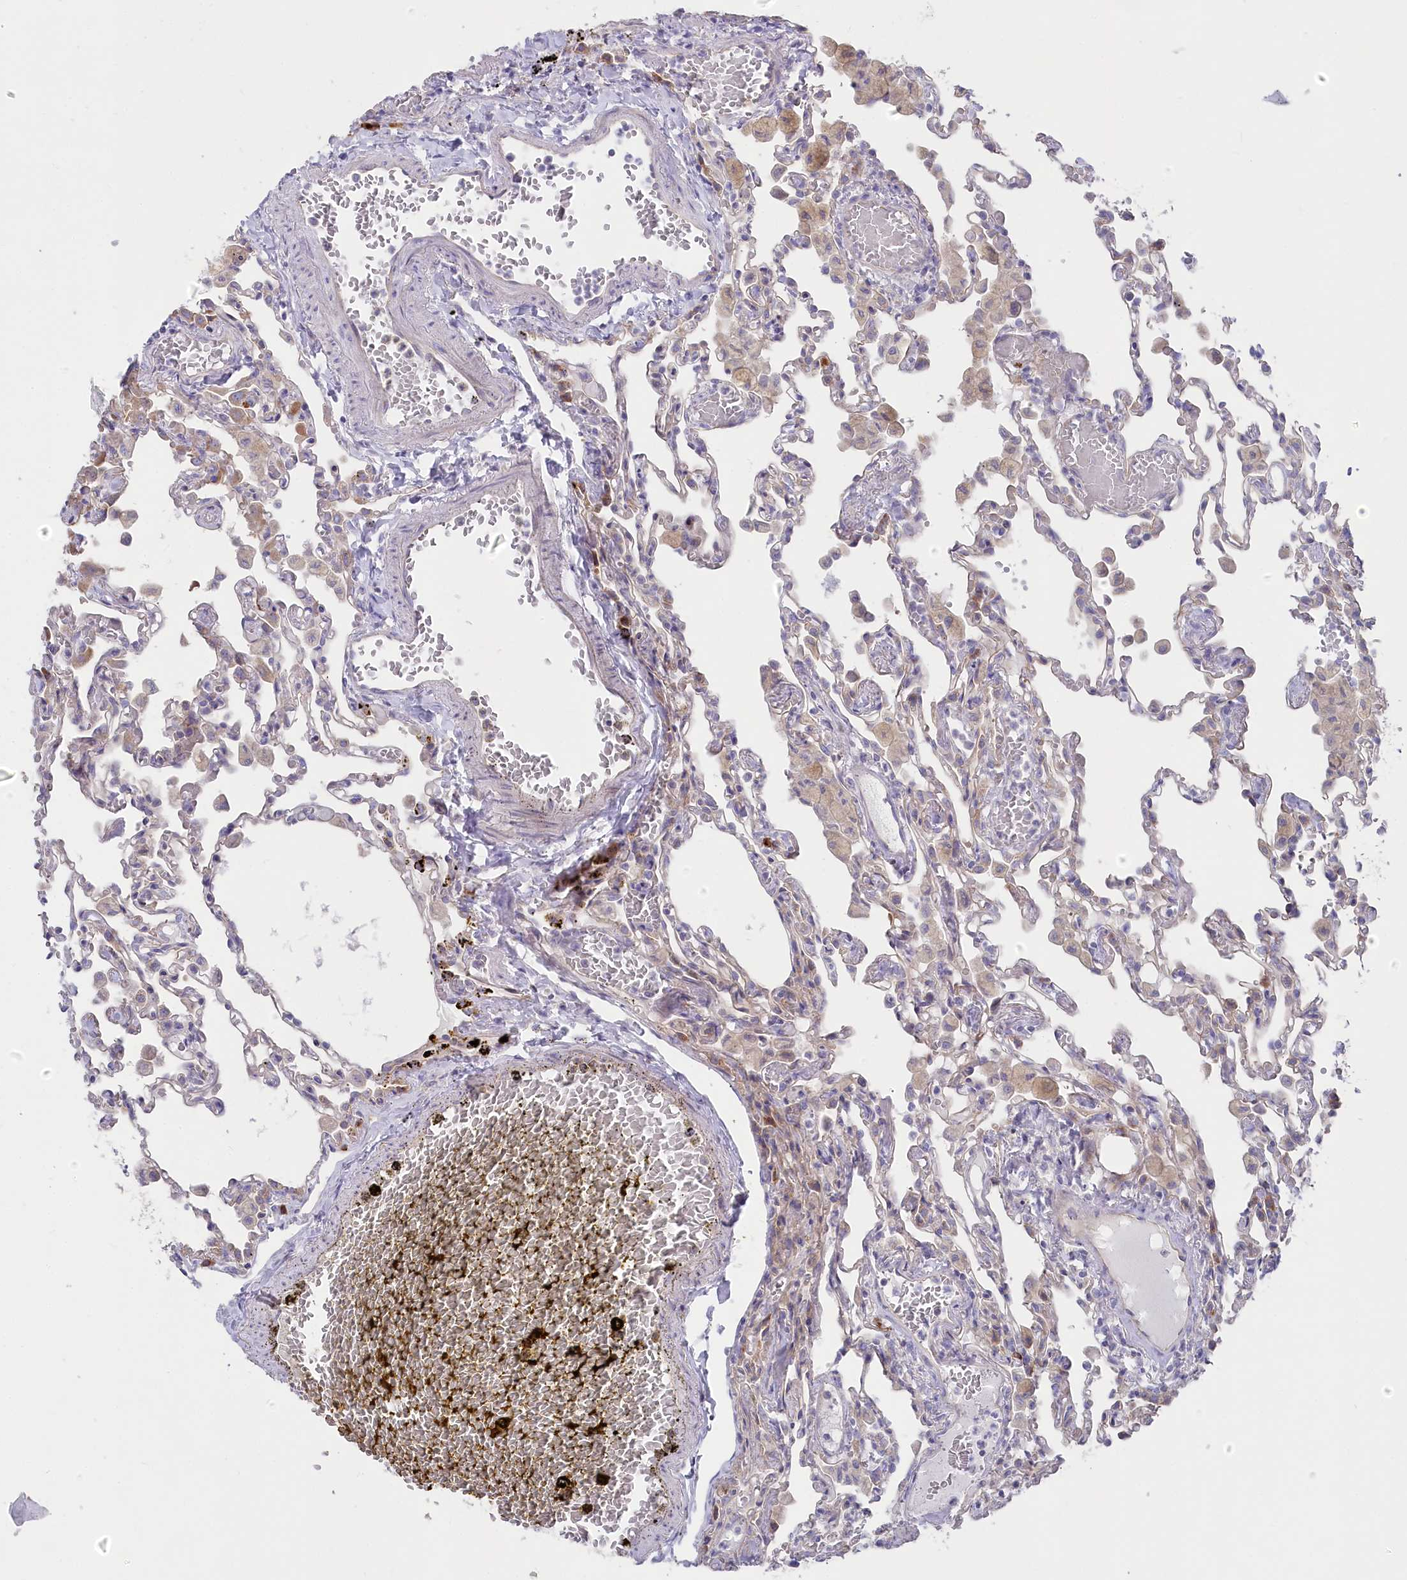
{"staining": {"intensity": "negative", "quantity": "none", "location": "none"}, "tissue": "lung", "cell_type": "Alveolar cells", "image_type": "normal", "snomed": [{"axis": "morphology", "description": "Normal tissue, NOS"}, {"axis": "topography", "description": "Bronchus"}, {"axis": "topography", "description": "Lung"}], "caption": "Lung stained for a protein using immunohistochemistry (IHC) reveals no expression alveolar cells.", "gene": "POGLUT1", "patient": {"sex": "female", "age": 49}}